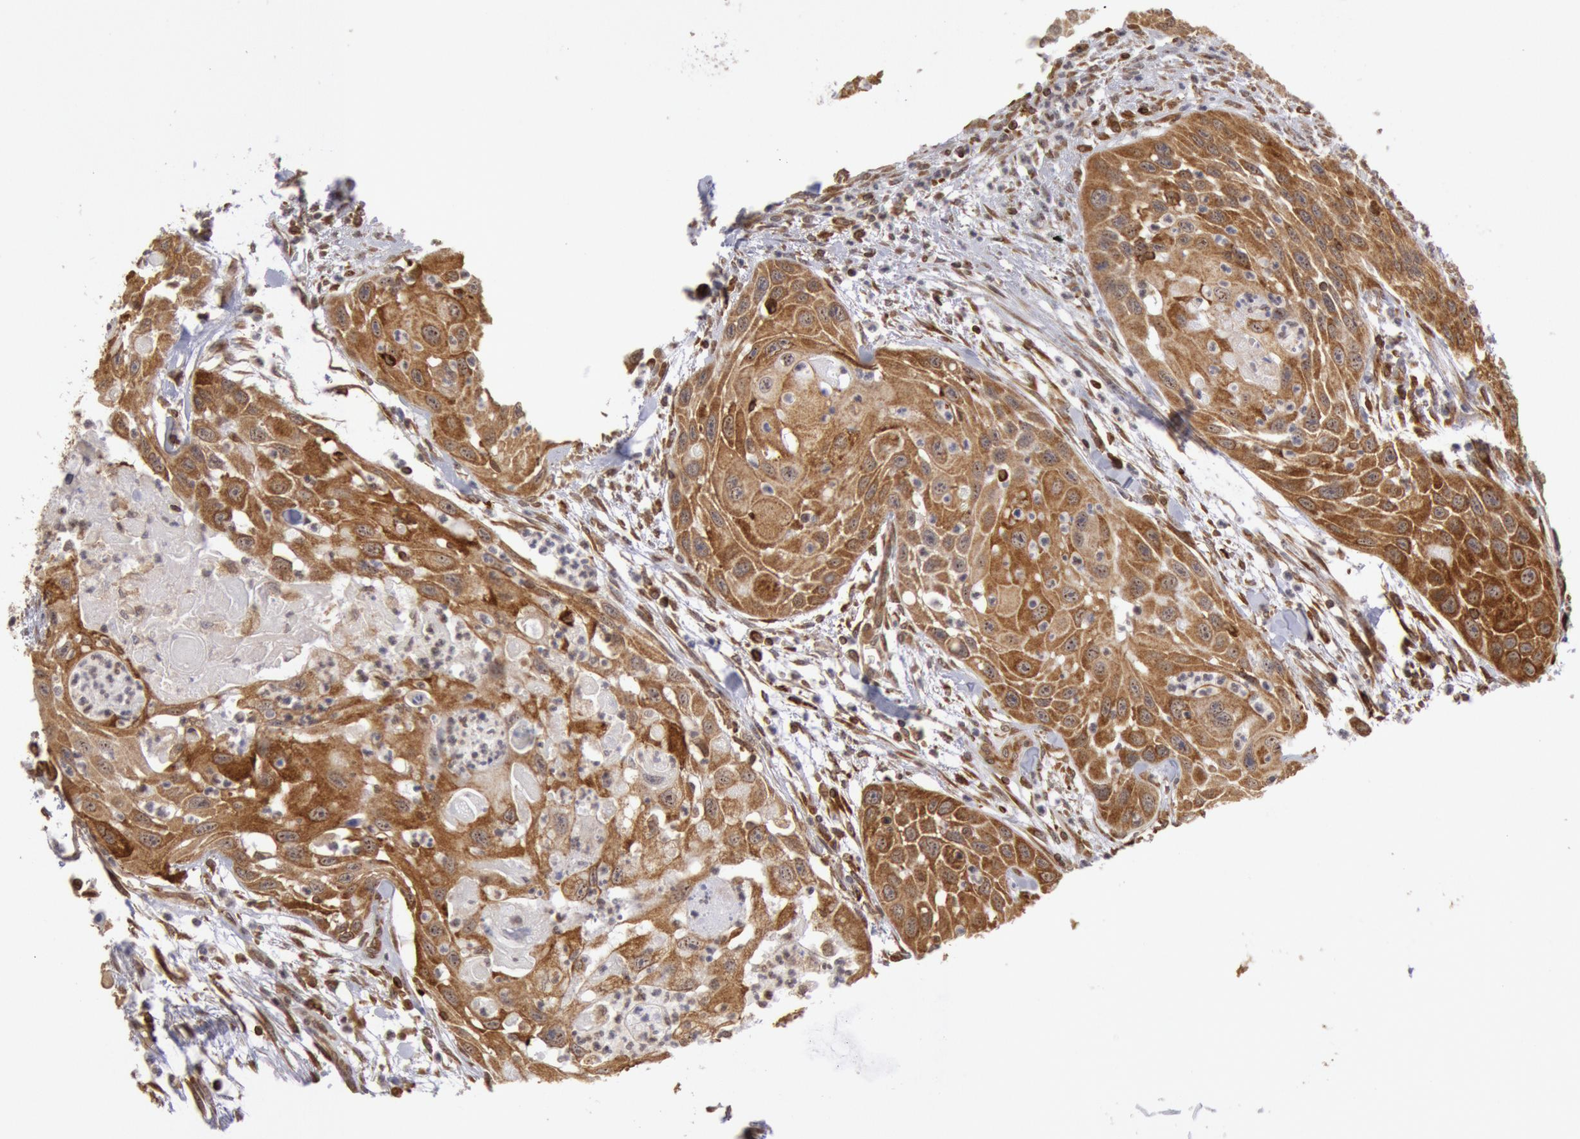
{"staining": {"intensity": "moderate", "quantity": ">75%", "location": "cytoplasmic/membranous"}, "tissue": "head and neck cancer", "cell_type": "Tumor cells", "image_type": "cancer", "snomed": [{"axis": "morphology", "description": "Squamous cell carcinoma, NOS"}, {"axis": "topography", "description": "Head-Neck"}], "caption": "Immunohistochemistry histopathology image of neoplastic tissue: human head and neck cancer (squamous cell carcinoma) stained using immunohistochemistry shows medium levels of moderate protein expression localized specifically in the cytoplasmic/membranous of tumor cells, appearing as a cytoplasmic/membranous brown color.", "gene": "TAP2", "patient": {"sex": "male", "age": 64}}